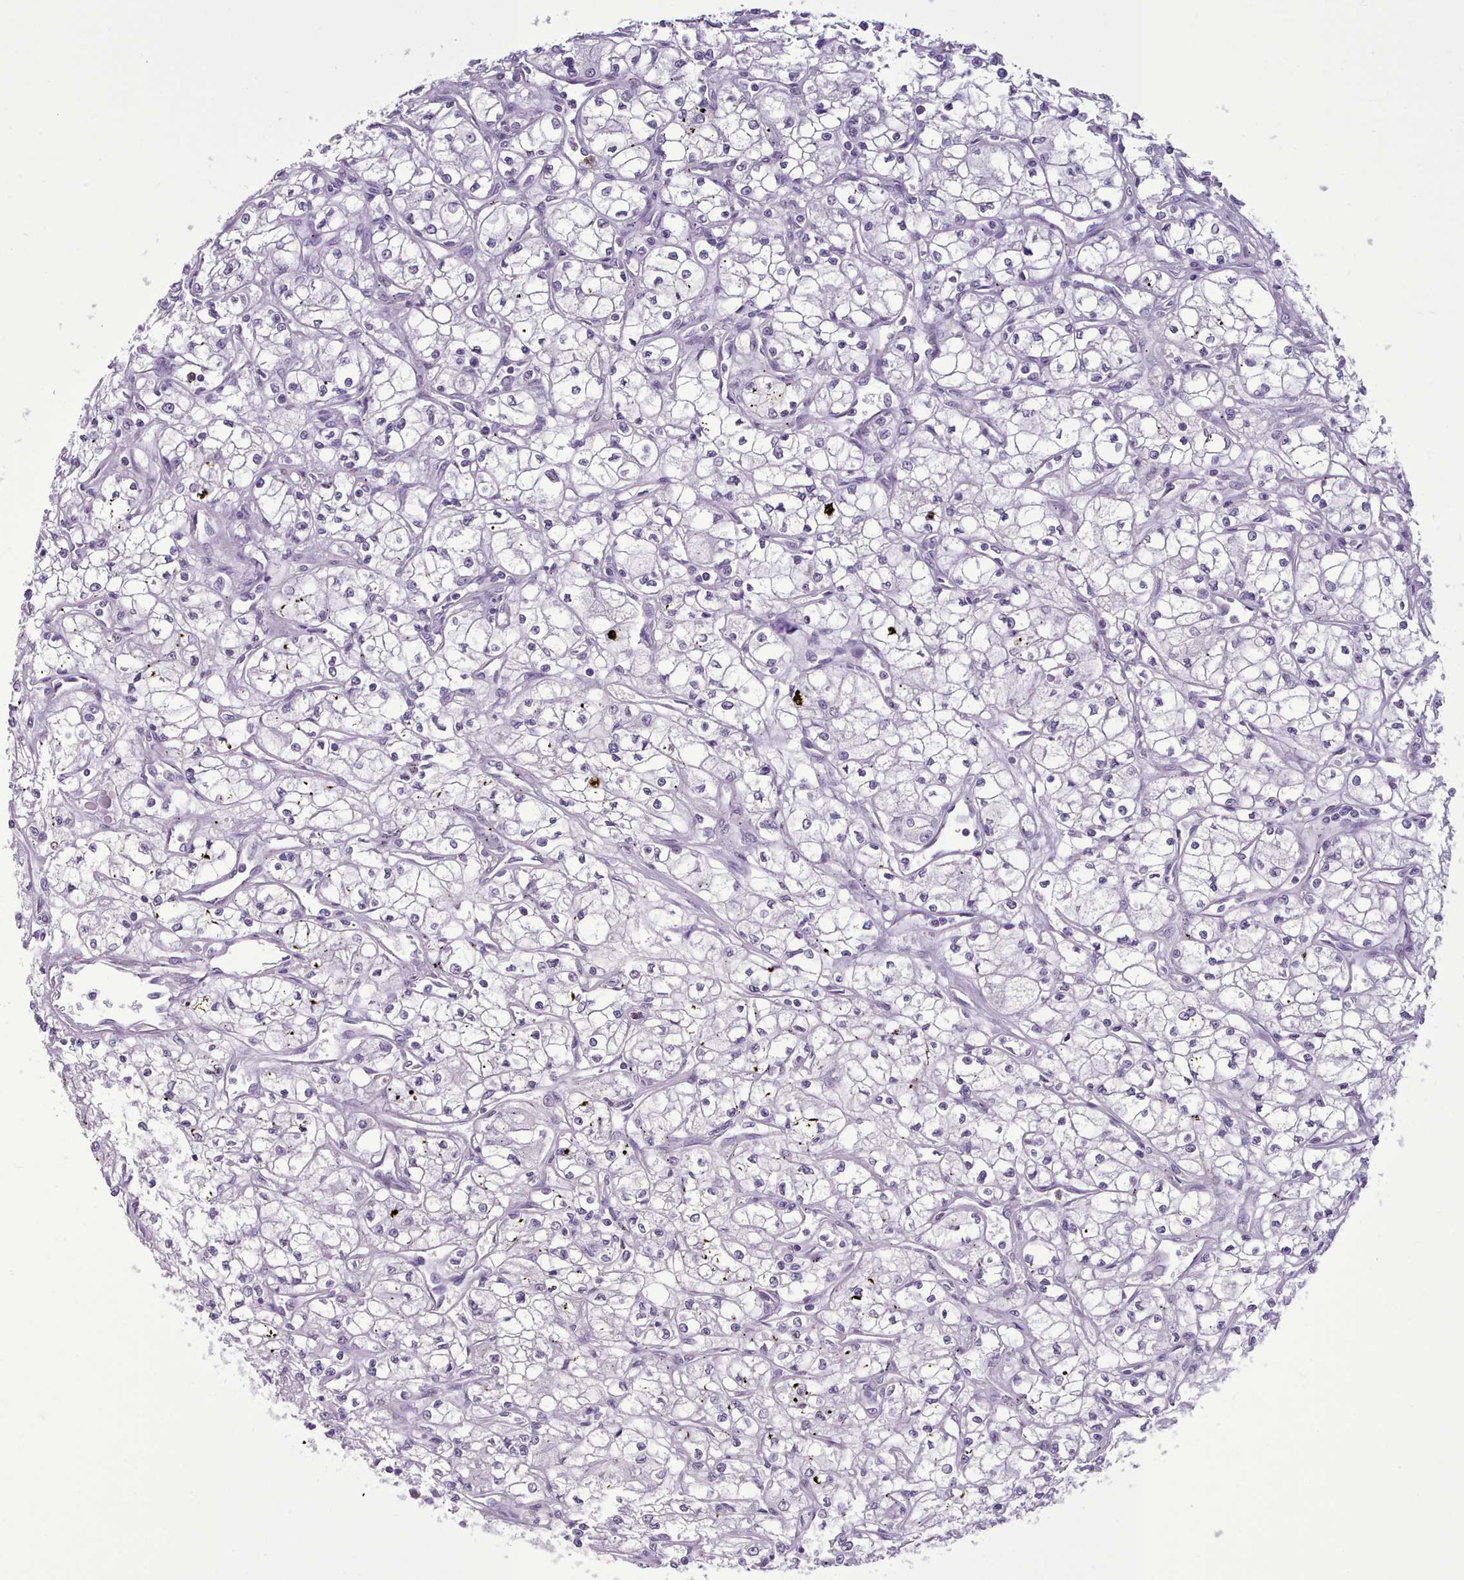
{"staining": {"intensity": "negative", "quantity": "none", "location": "none"}, "tissue": "renal cancer", "cell_type": "Tumor cells", "image_type": "cancer", "snomed": [{"axis": "morphology", "description": "Adenocarcinoma, NOS"}, {"axis": "topography", "description": "Kidney"}], "caption": "Immunohistochemistry photomicrograph of neoplastic tissue: human renal cancer stained with DAB (3,3'-diaminobenzidine) displays no significant protein positivity in tumor cells. The staining is performed using DAB brown chromogen with nuclei counter-stained in using hematoxylin.", "gene": "FBXO48", "patient": {"sex": "male", "age": 59}}